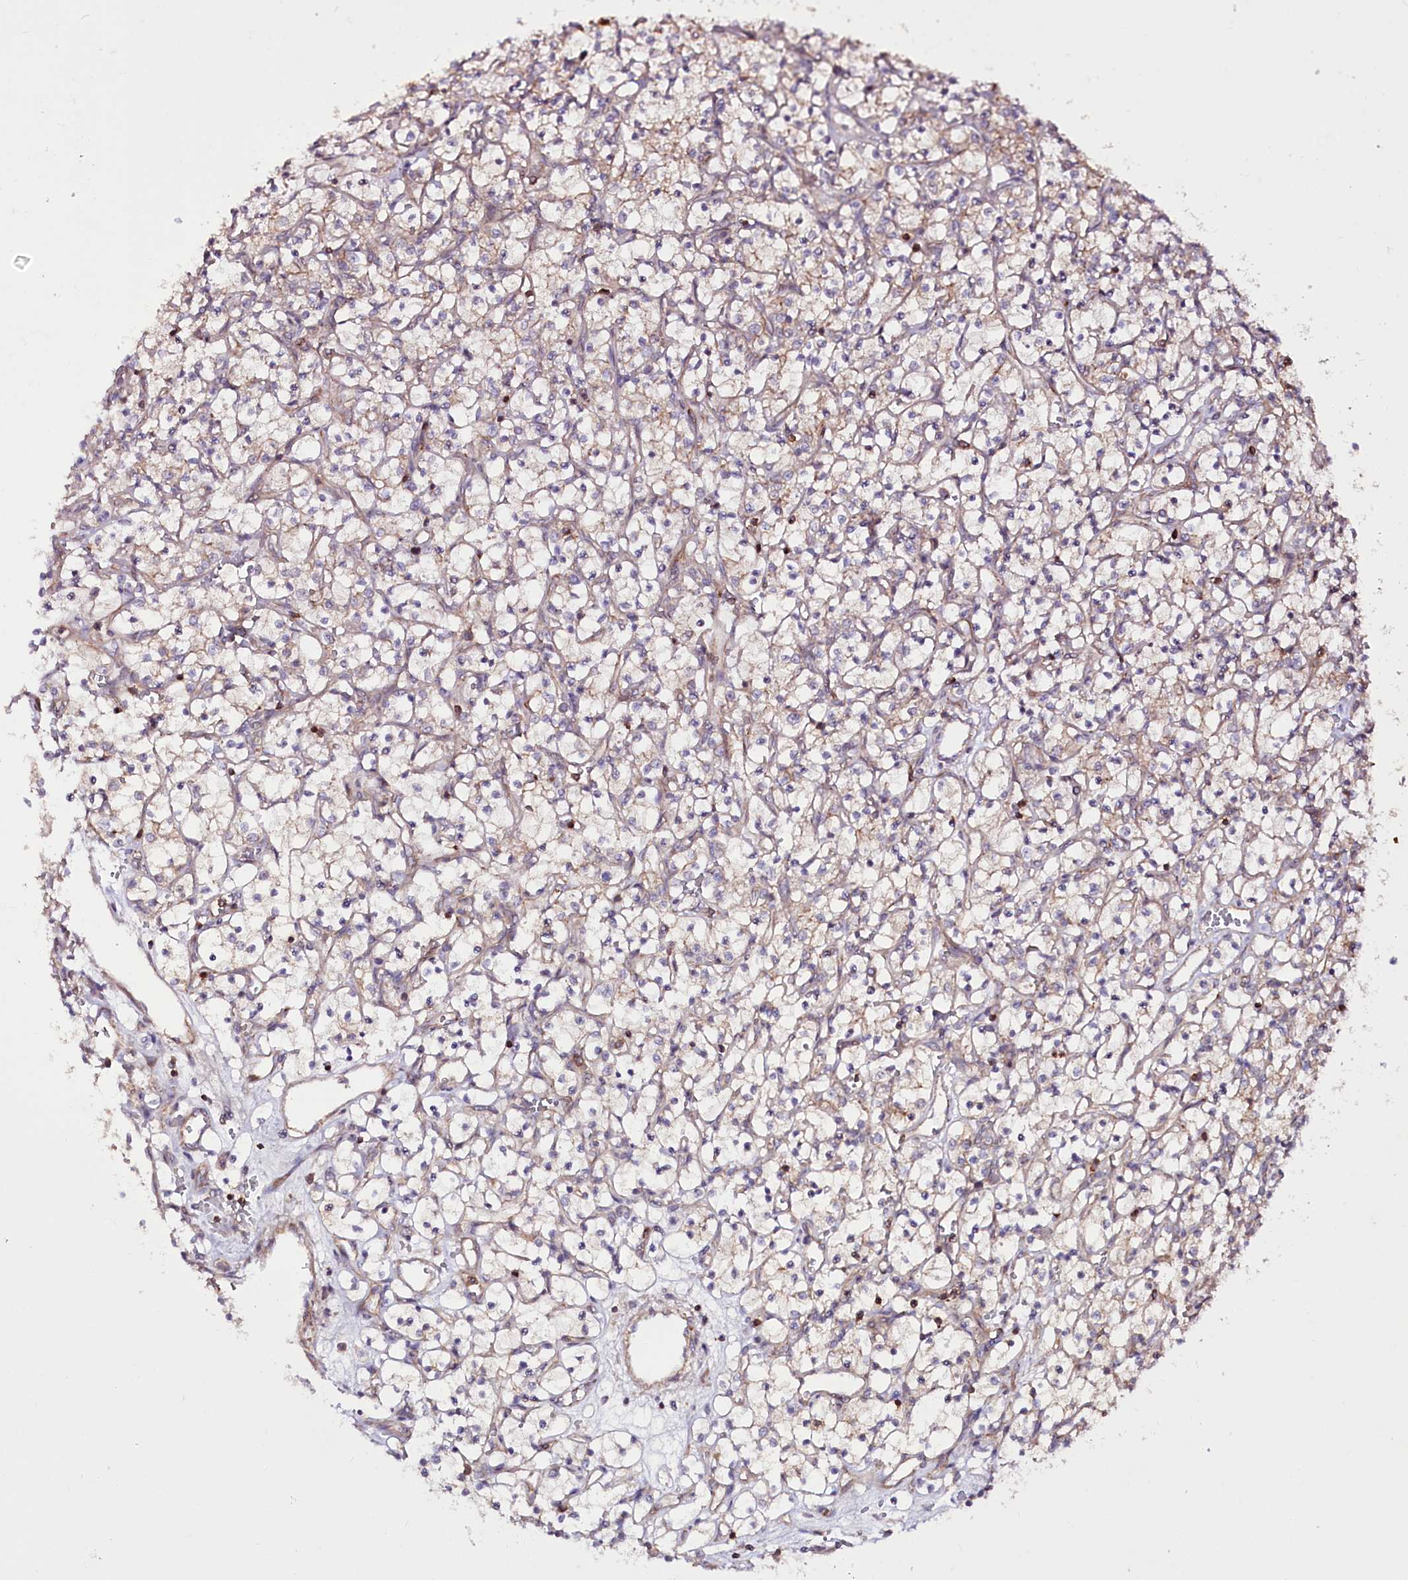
{"staining": {"intensity": "weak", "quantity": "25%-75%", "location": "cytoplasmic/membranous"}, "tissue": "renal cancer", "cell_type": "Tumor cells", "image_type": "cancer", "snomed": [{"axis": "morphology", "description": "Adenocarcinoma, NOS"}, {"axis": "topography", "description": "Kidney"}], "caption": "The immunohistochemical stain labels weak cytoplasmic/membranous staining in tumor cells of renal adenocarcinoma tissue.", "gene": "DHX29", "patient": {"sex": "female", "age": 69}}